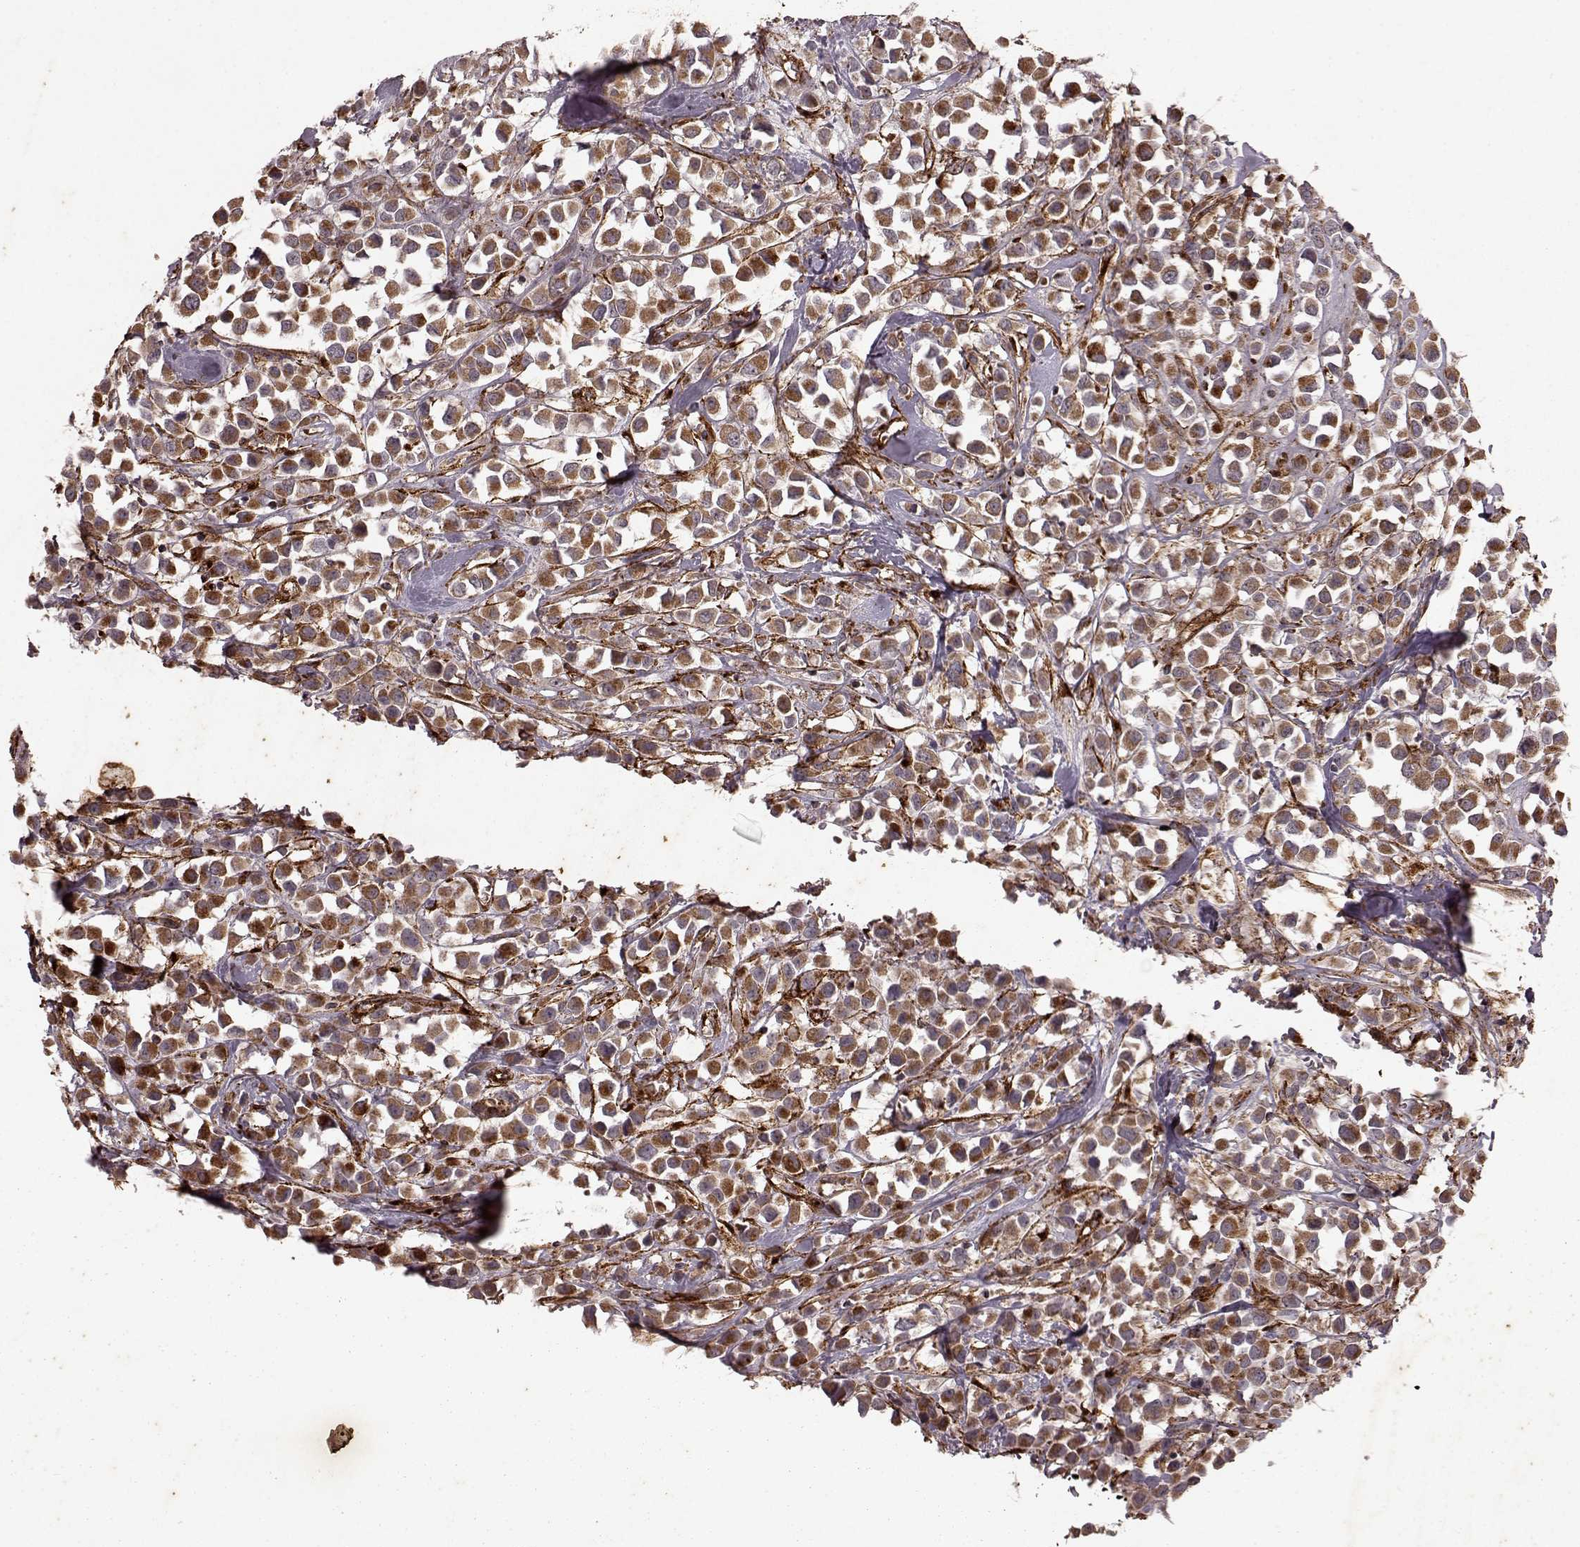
{"staining": {"intensity": "moderate", "quantity": ">75%", "location": "cytoplasmic/membranous"}, "tissue": "breast cancer", "cell_type": "Tumor cells", "image_type": "cancer", "snomed": [{"axis": "morphology", "description": "Duct carcinoma"}, {"axis": "topography", "description": "Breast"}], "caption": "High-magnification brightfield microscopy of breast cancer stained with DAB (brown) and counterstained with hematoxylin (blue). tumor cells exhibit moderate cytoplasmic/membranous staining is seen in approximately>75% of cells. (Stains: DAB in brown, nuclei in blue, Microscopy: brightfield microscopy at high magnification).", "gene": "FXN", "patient": {"sex": "female", "age": 61}}